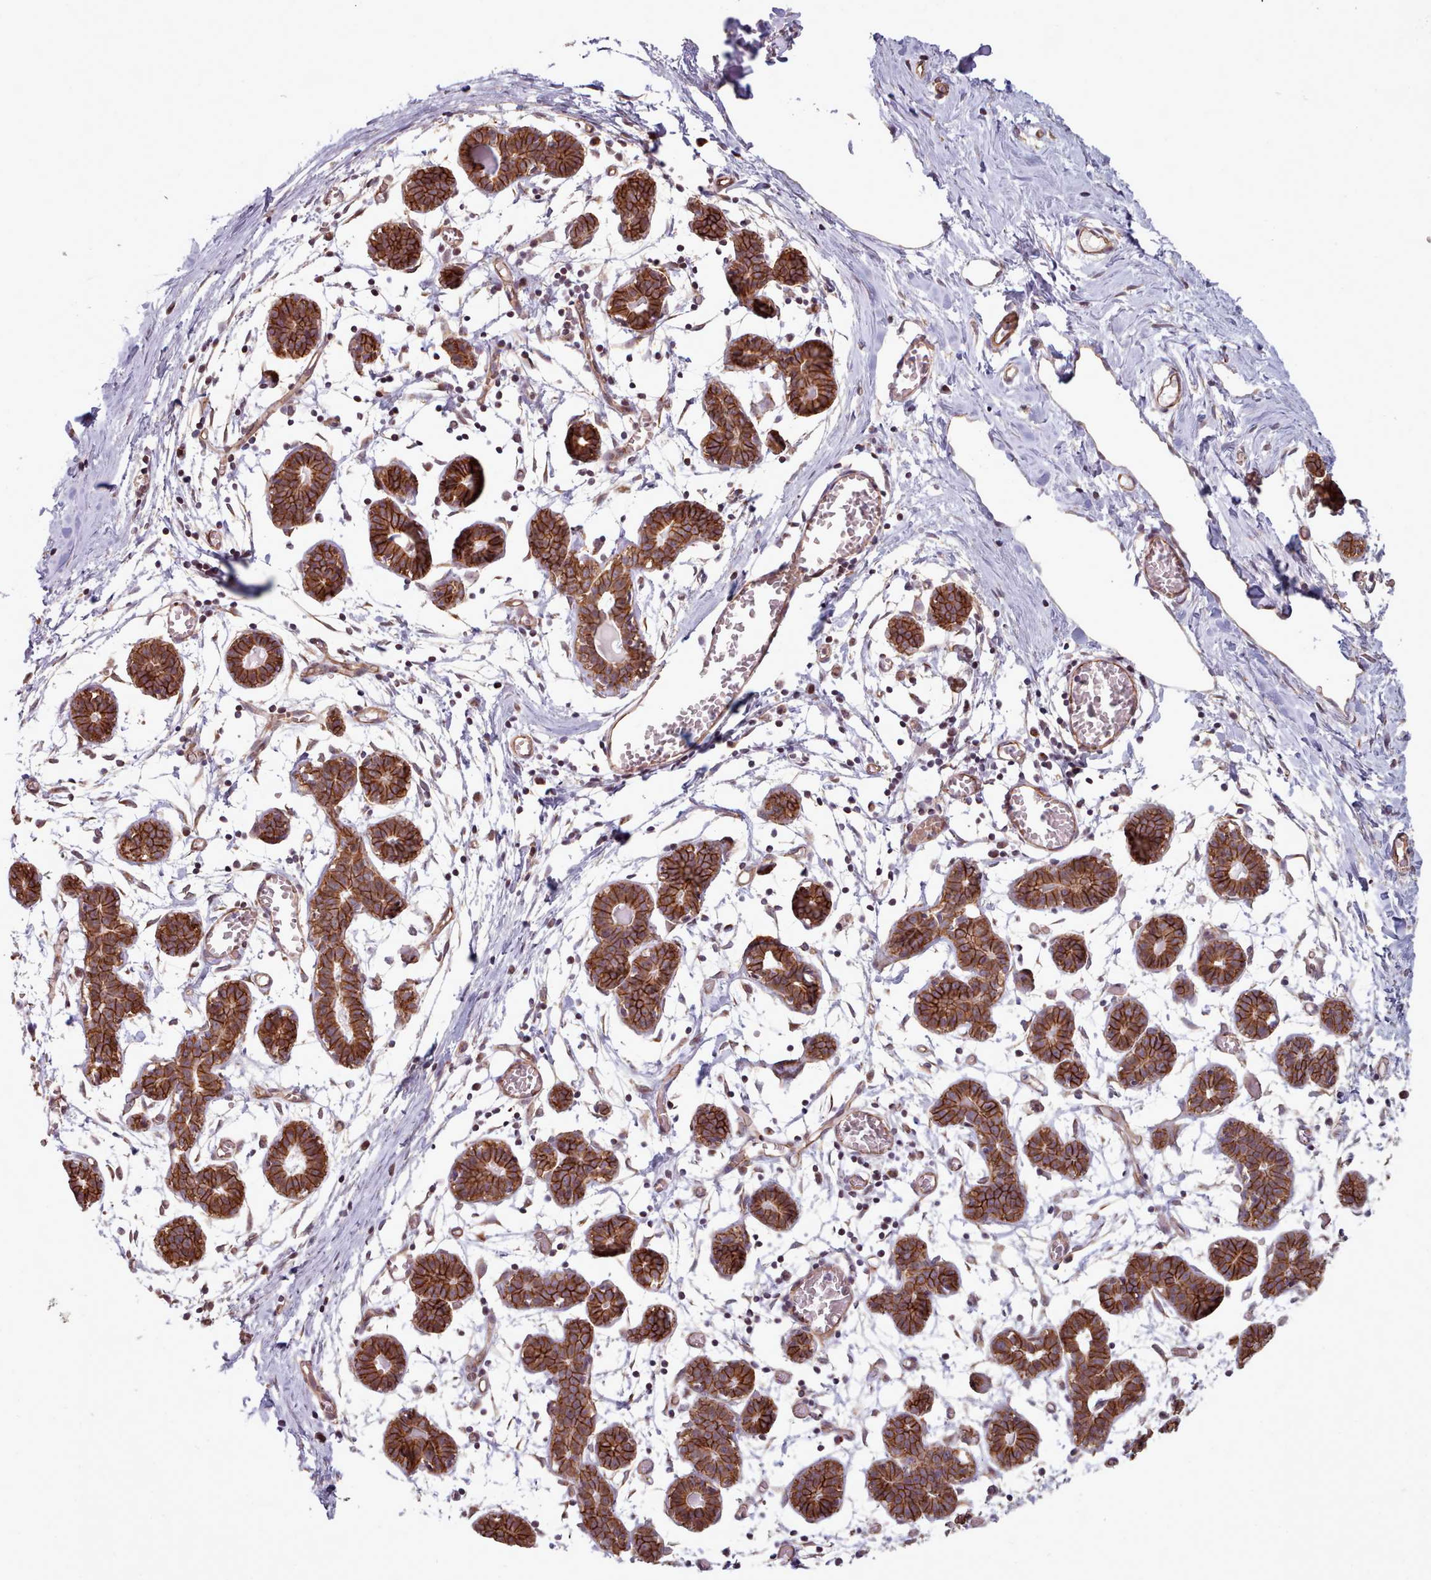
{"staining": {"intensity": "negative", "quantity": "none", "location": "none"}, "tissue": "breast", "cell_type": "Adipocytes", "image_type": "normal", "snomed": [{"axis": "morphology", "description": "Normal tissue, NOS"}, {"axis": "topography", "description": "Breast"}], "caption": "High magnification brightfield microscopy of unremarkable breast stained with DAB (brown) and counterstained with hematoxylin (blue): adipocytes show no significant expression. (Brightfield microscopy of DAB (3,3'-diaminobenzidine) immunohistochemistry at high magnification).", "gene": "MRPL46", "patient": {"sex": "female", "age": 27}}